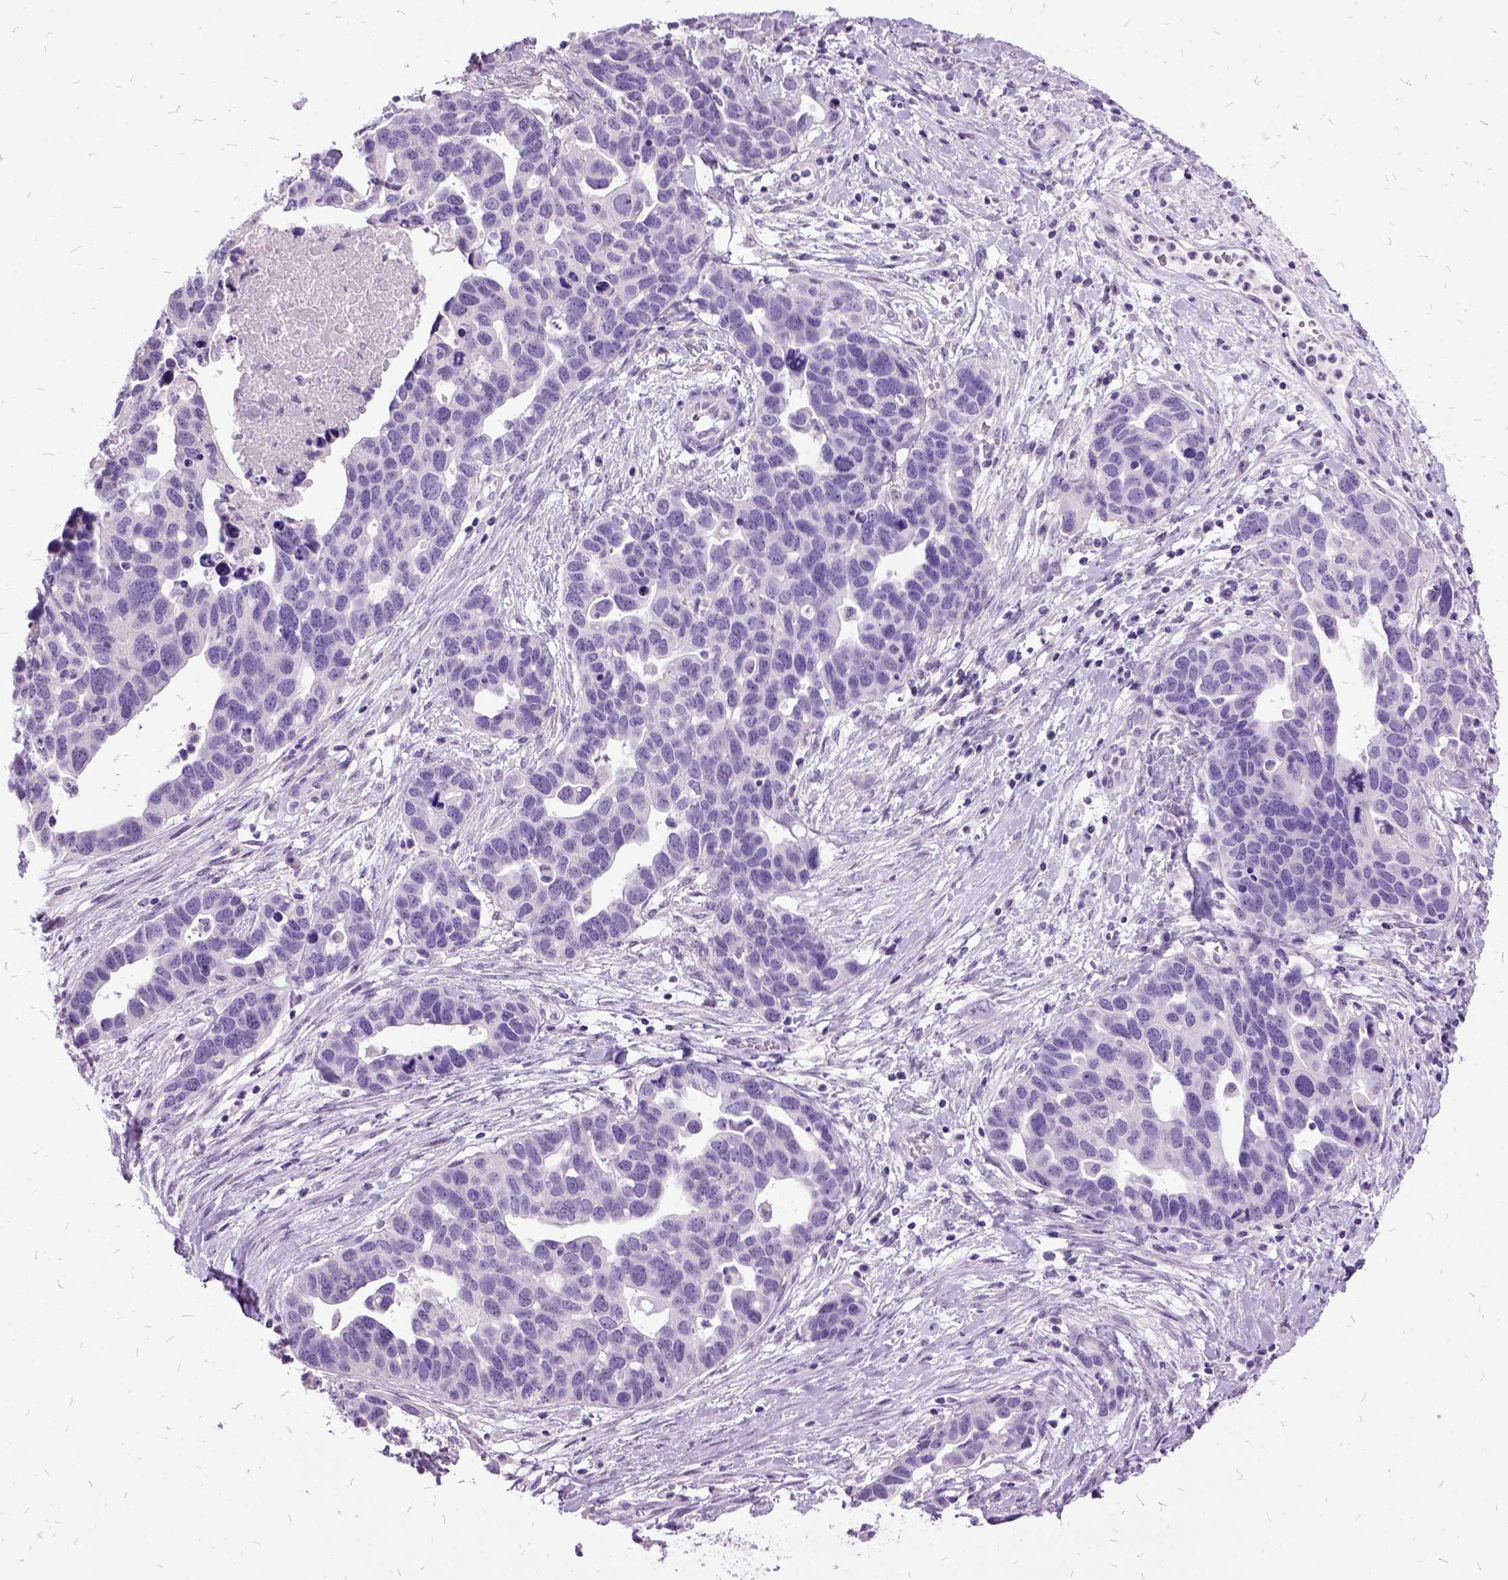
{"staining": {"intensity": "negative", "quantity": "none", "location": "none"}, "tissue": "ovarian cancer", "cell_type": "Tumor cells", "image_type": "cancer", "snomed": [{"axis": "morphology", "description": "Cystadenocarcinoma, serous, NOS"}, {"axis": "topography", "description": "Ovary"}], "caption": "A histopathology image of ovarian serous cystadenocarcinoma stained for a protein reveals no brown staining in tumor cells.", "gene": "MME", "patient": {"sex": "female", "age": 54}}